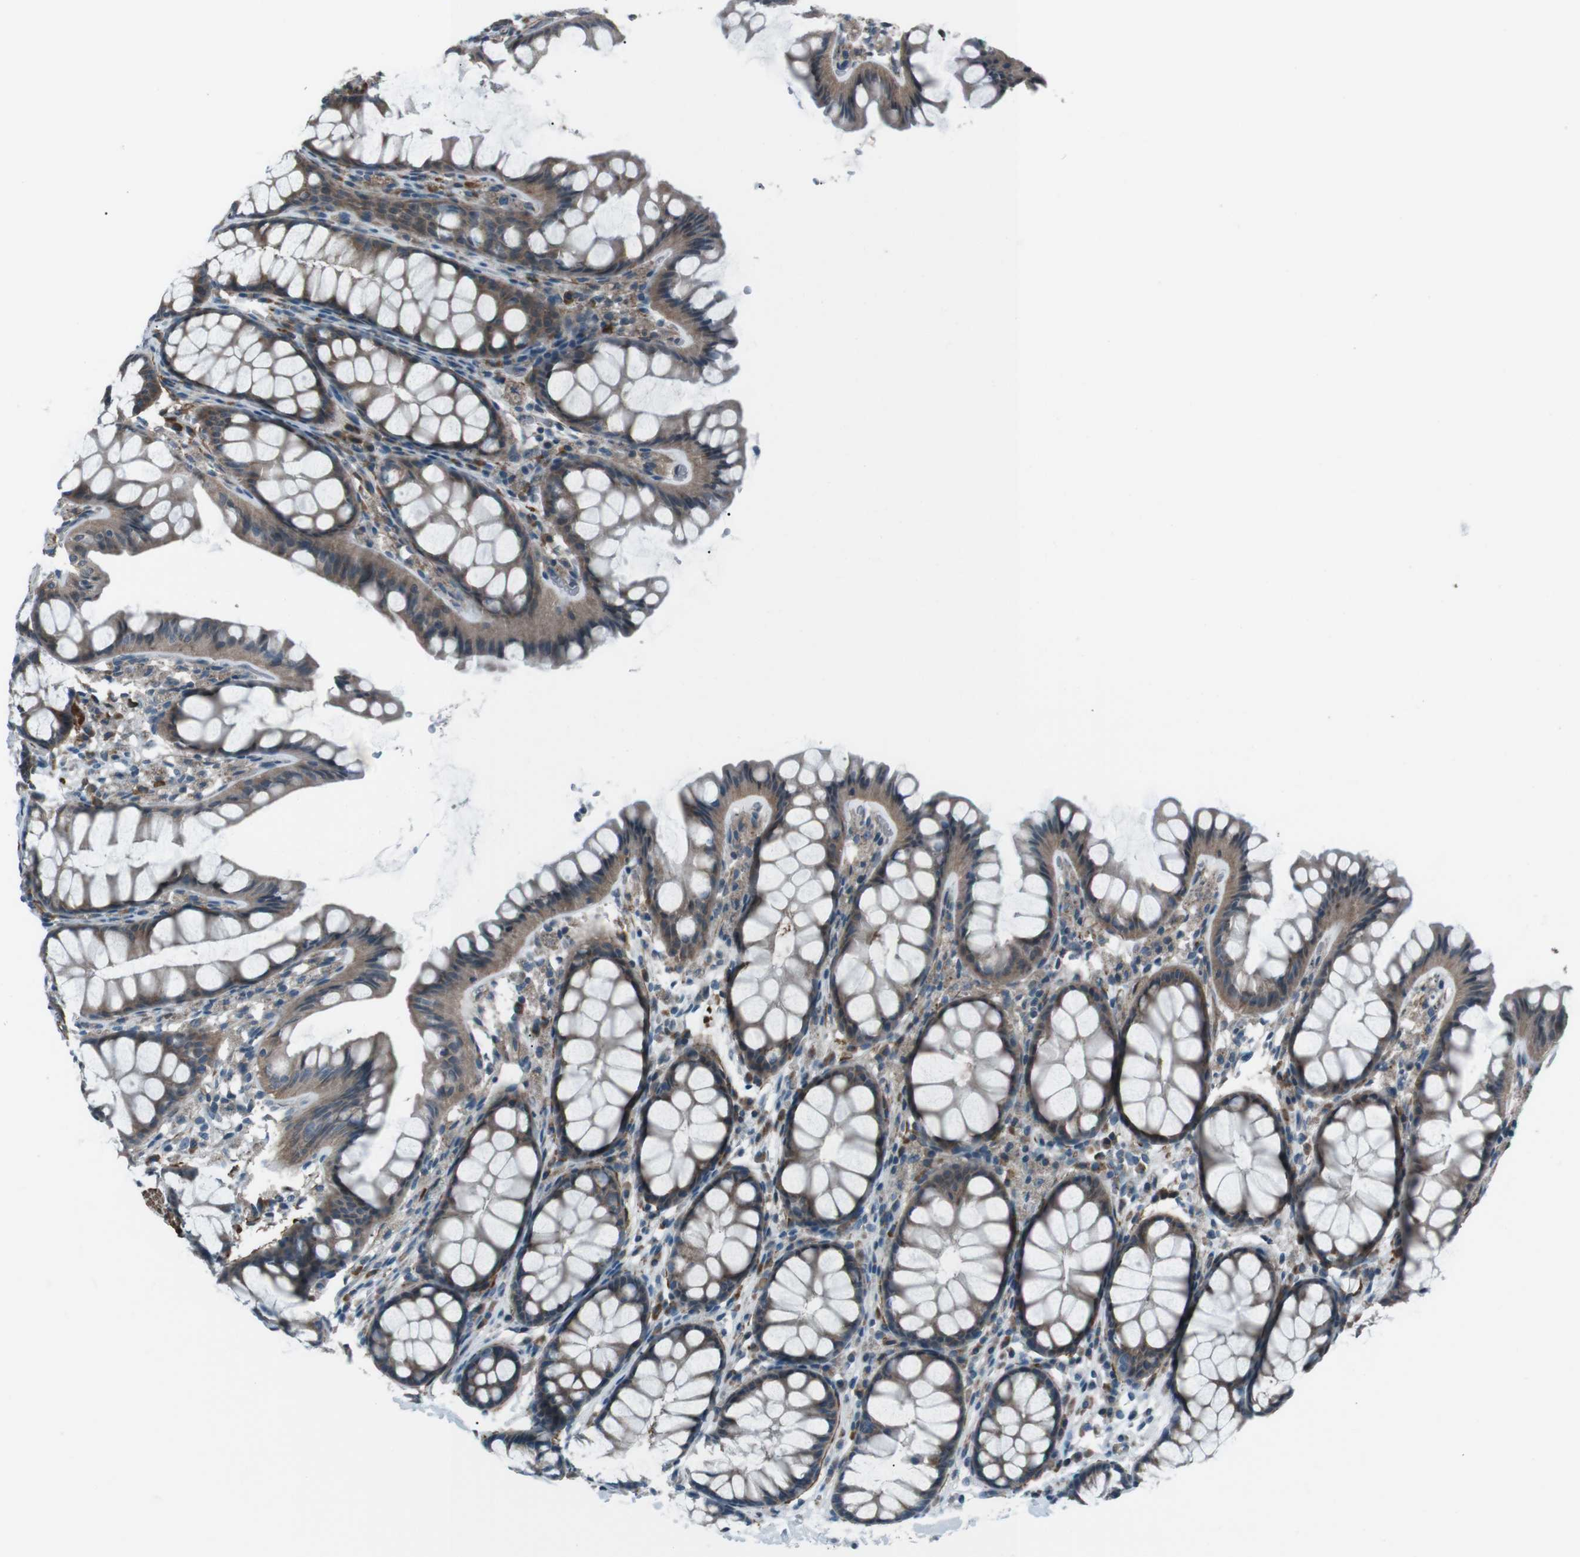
{"staining": {"intensity": "moderate", "quantity": ">75%", "location": "cytoplasmic/membranous"}, "tissue": "colon", "cell_type": "Endothelial cells", "image_type": "normal", "snomed": [{"axis": "morphology", "description": "Normal tissue, NOS"}, {"axis": "topography", "description": "Colon"}], "caption": "This photomicrograph displays benign colon stained with immunohistochemistry (IHC) to label a protein in brown. The cytoplasmic/membranous of endothelial cells show moderate positivity for the protein. Nuclei are counter-stained blue.", "gene": "PDLIM5", "patient": {"sex": "female", "age": 55}}